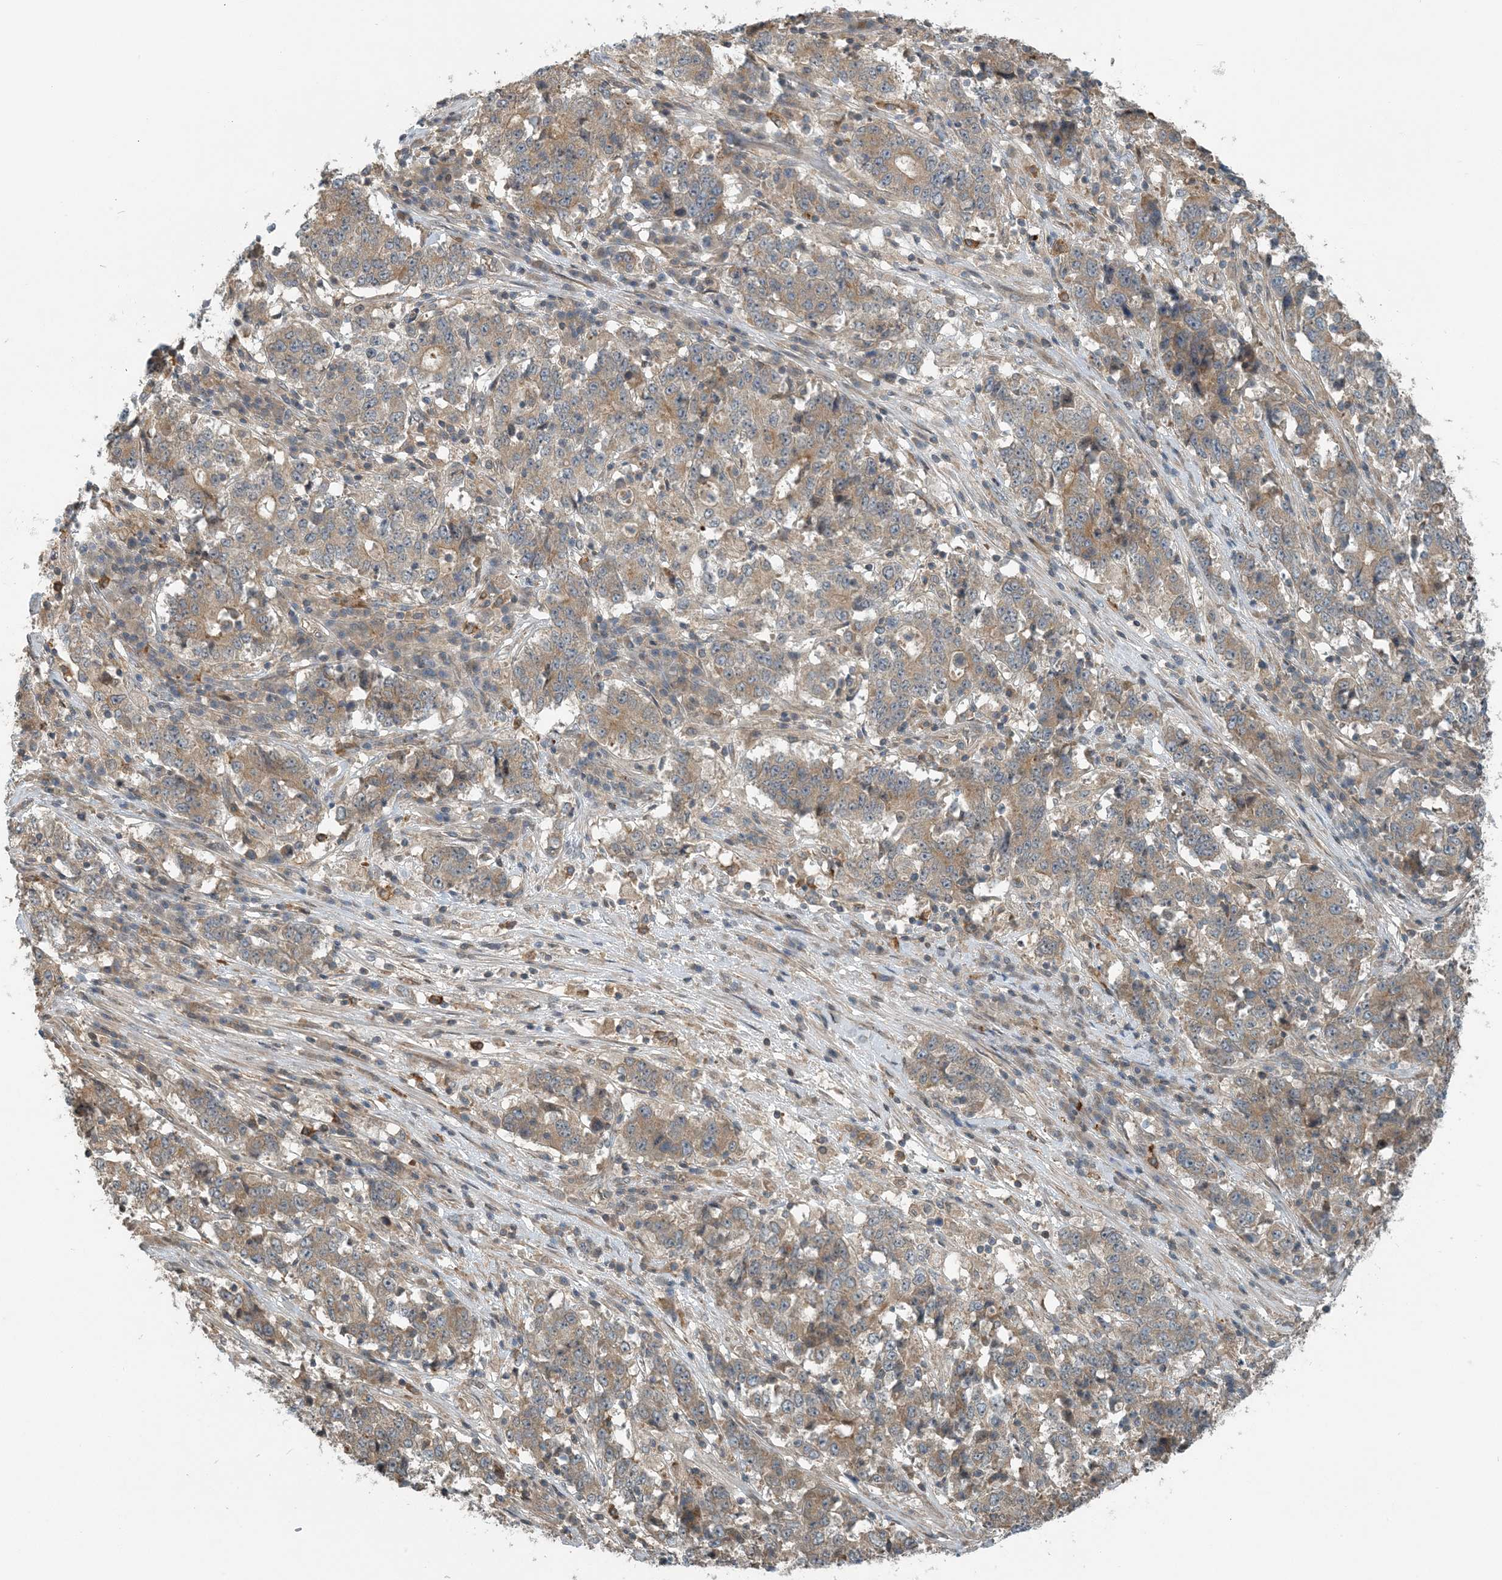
{"staining": {"intensity": "moderate", "quantity": ">75%", "location": "cytoplasmic/membranous"}, "tissue": "stomach cancer", "cell_type": "Tumor cells", "image_type": "cancer", "snomed": [{"axis": "morphology", "description": "Adenocarcinoma, NOS"}, {"axis": "topography", "description": "Stomach"}], "caption": "Tumor cells display moderate cytoplasmic/membranous positivity in approximately >75% of cells in stomach cancer (adenocarcinoma).", "gene": "ZBTB3", "patient": {"sex": "male", "age": 59}}